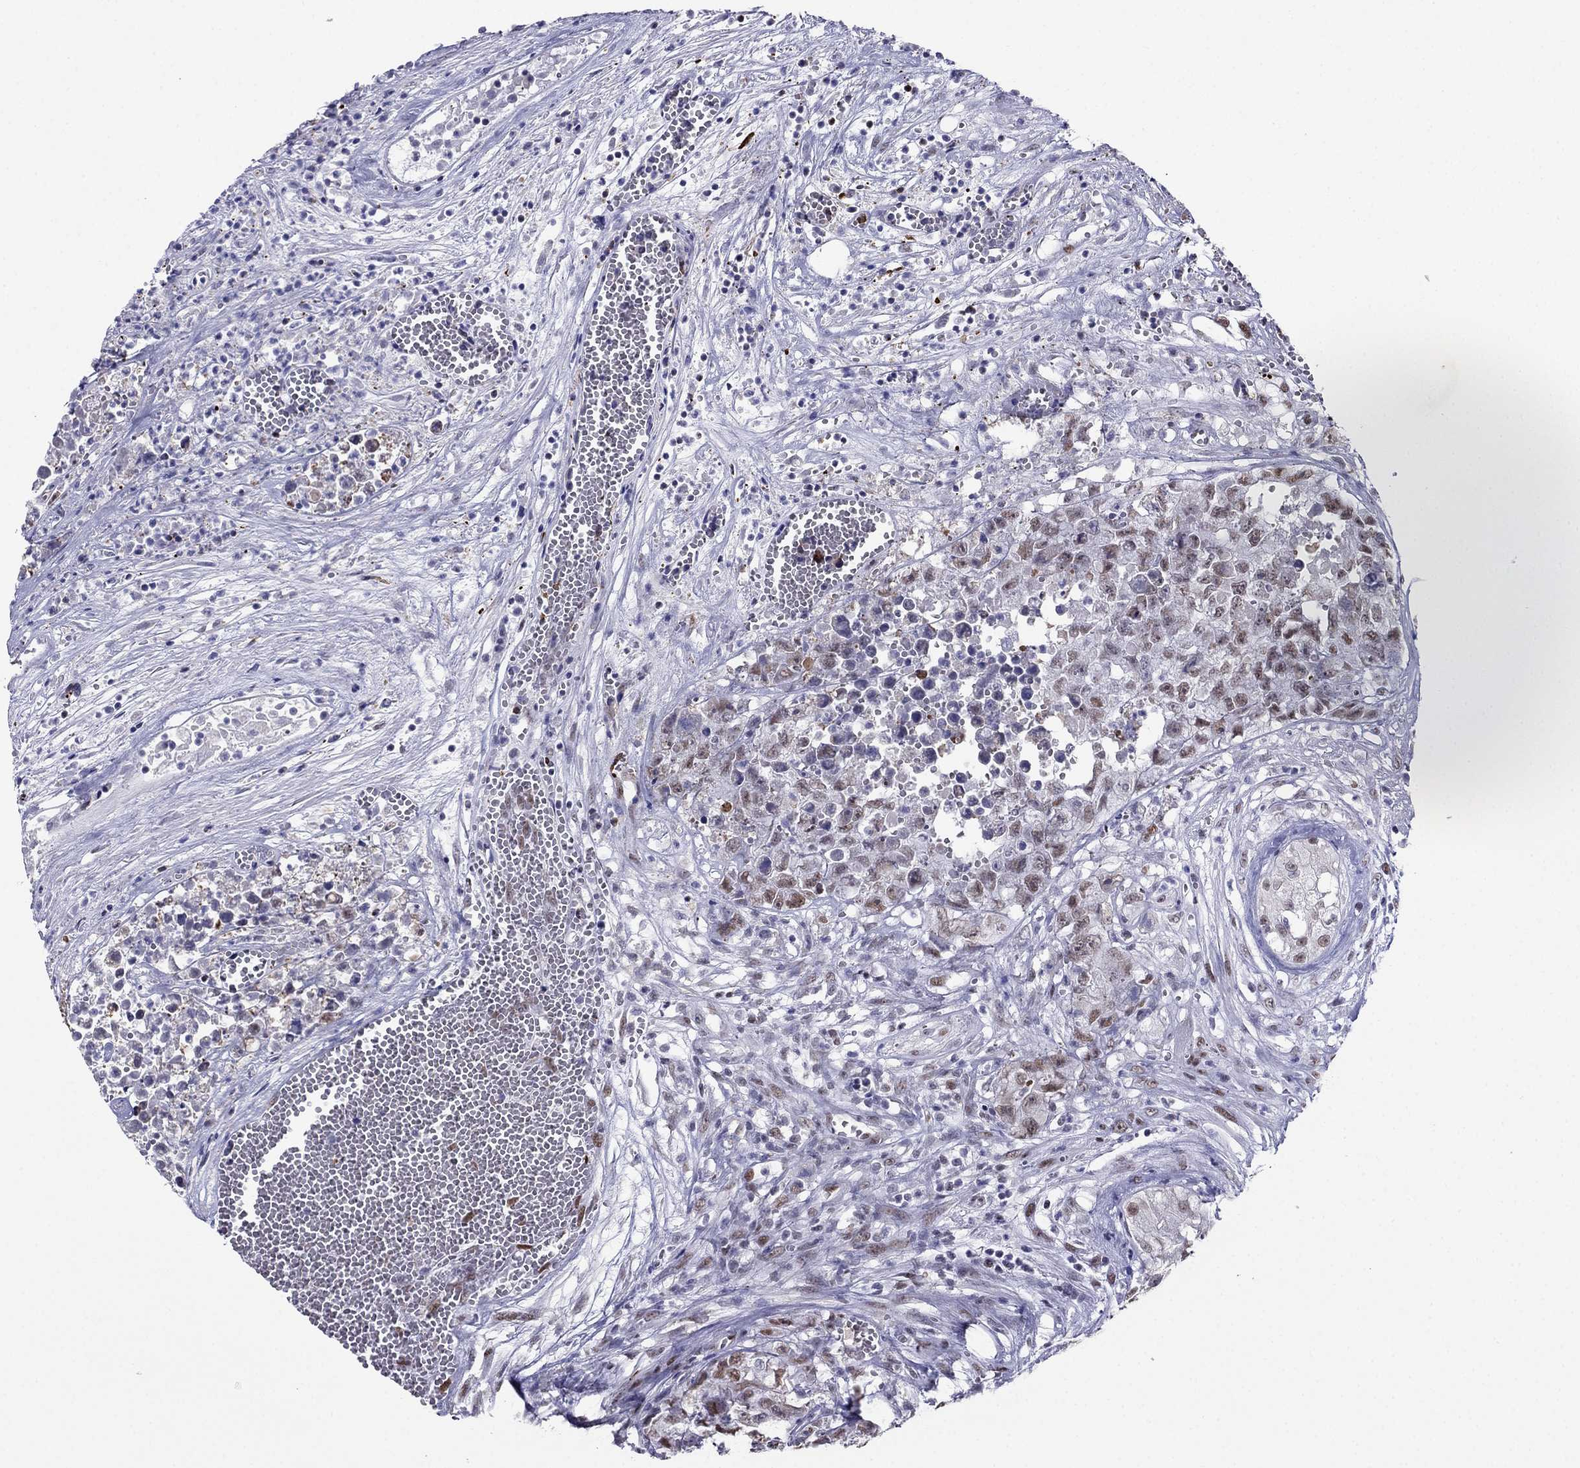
{"staining": {"intensity": "weak", "quantity": ">75%", "location": "nuclear"}, "tissue": "testis cancer", "cell_type": "Tumor cells", "image_type": "cancer", "snomed": [{"axis": "morphology", "description": "Seminoma, NOS"}, {"axis": "morphology", "description": "Carcinoma, Embryonal, NOS"}, {"axis": "topography", "description": "Testis"}], "caption": "Approximately >75% of tumor cells in human testis cancer (seminoma) exhibit weak nuclear protein expression as visualized by brown immunohistochemical staining.", "gene": "PPM1G", "patient": {"sex": "male", "age": 22}}